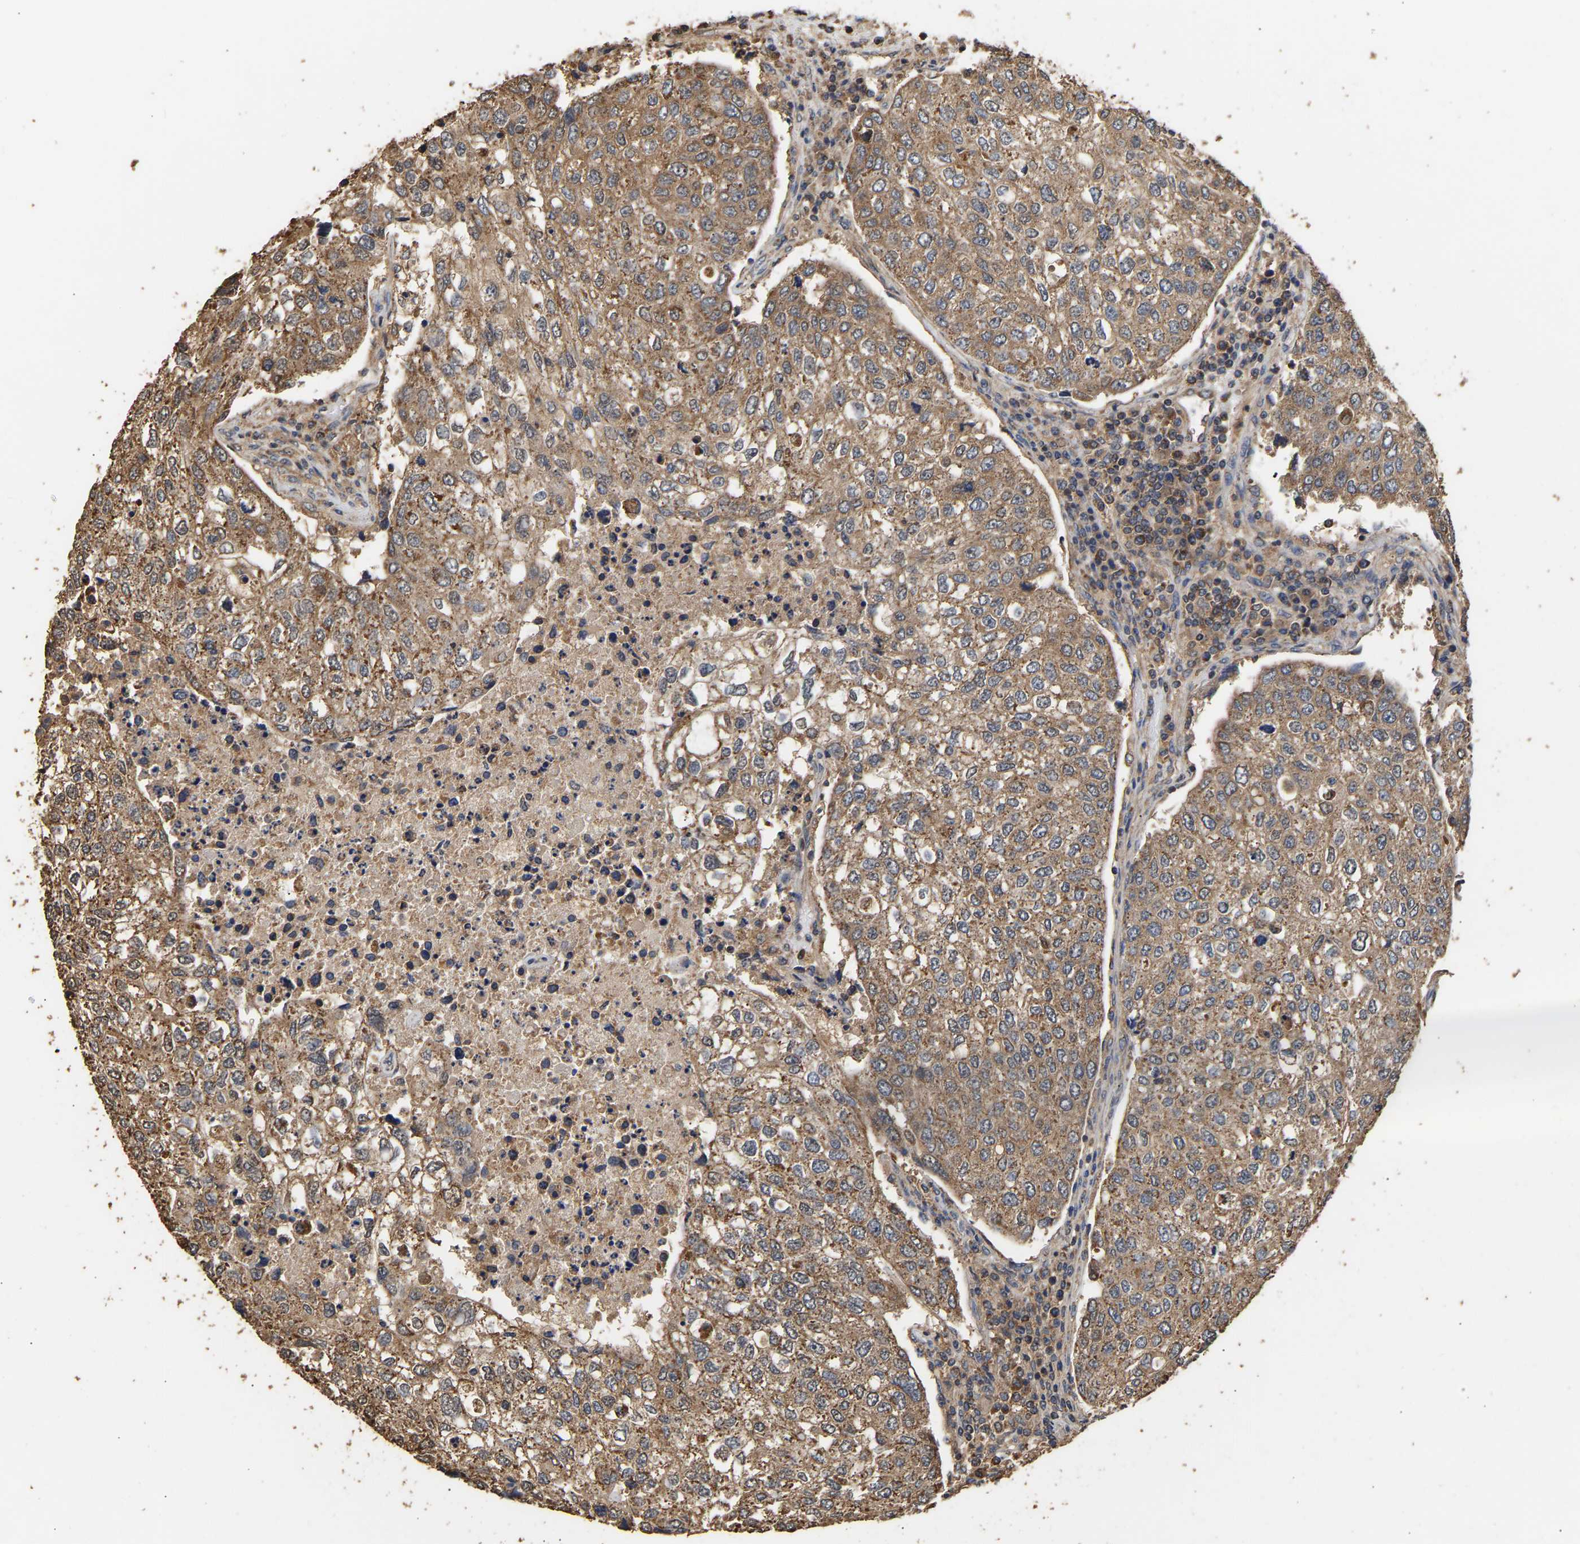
{"staining": {"intensity": "moderate", "quantity": ">75%", "location": "cytoplasmic/membranous"}, "tissue": "urothelial cancer", "cell_type": "Tumor cells", "image_type": "cancer", "snomed": [{"axis": "morphology", "description": "Urothelial carcinoma, High grade"}, {"axis": "topography", "description": "Lymph node"}, {"axis": "topography", "description": "Urinary bladder"}], "caption": "Urothelial cancer stained for a protein (brown) displays moderate cytoplasmic/membranous positive expression in approximately >75% of tumor cells.", "gene": "ZNF26", "patient": {"sex": "male", "age": 51}}